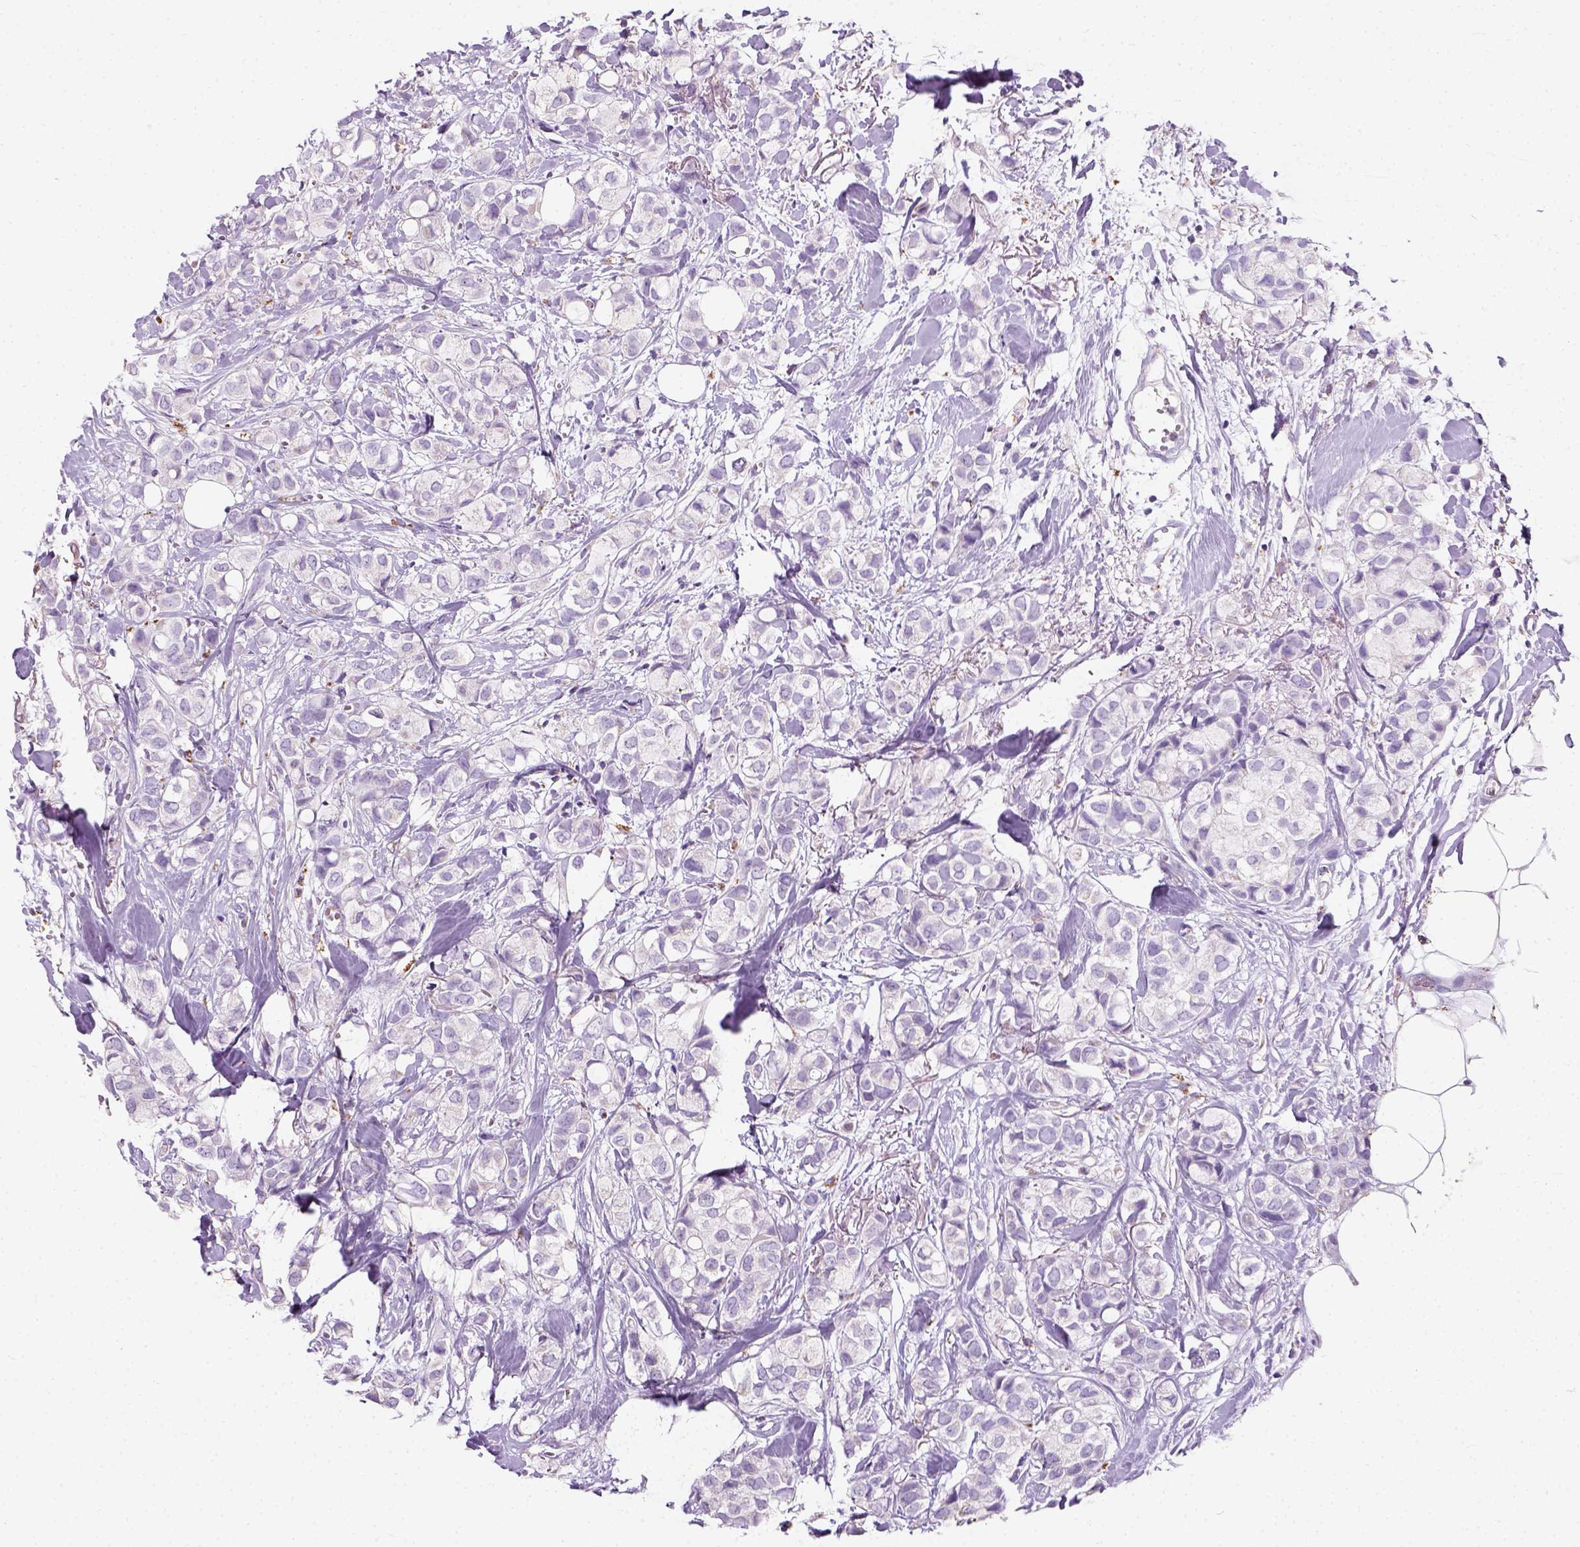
{"staining": {"intensity": "negative", "quantity": "none", "location": "none"}, "tissue": "breast cancer", "cell_type": "Tumor cells", "image_type": "cancer", "snomed": [{"axis": "morphology", "description": "Duct carcinoma"}, {"axis": "topography", "description": "Breast"}], "caption": "This is a micrograph of IHC staining of breast cancer (infiltrating ductal carcinoma), which shows no expression in tumor cells.", "gene": "CHODL", "patient": {"sex": "female", "age": 85}}